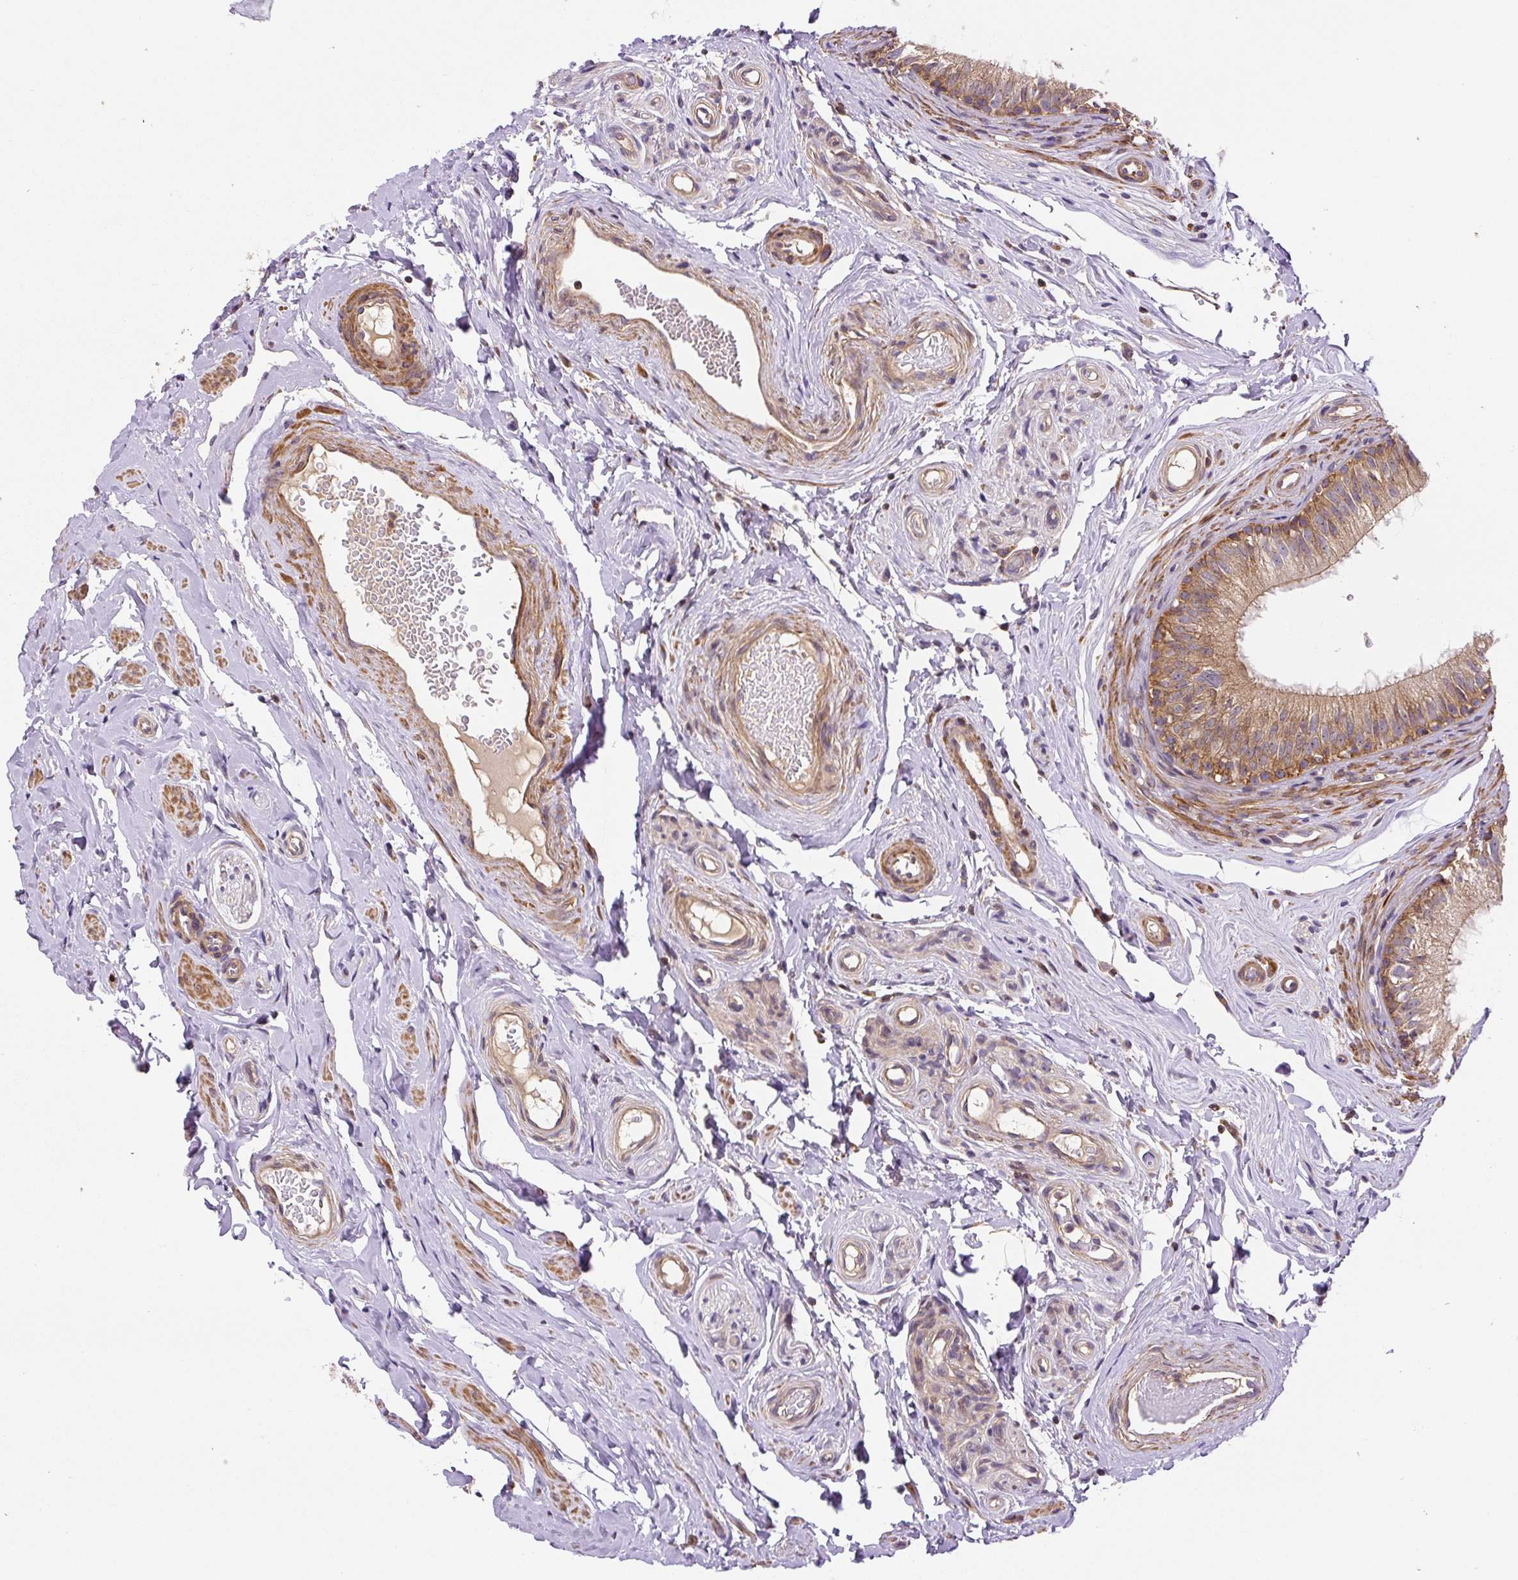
{"staining": {"intensity": "moderate", "quantity": ">75%", "location": "cytoplasmic/membranous"}, "tissue": "epididymis", "cell_type": "Glandular cells", "image_type": "normal", "snomed": [{"axis": "morphology", "description": "Normal tissue, NOS"}, {"axis": "morphology", "description": "Seminoma, NOS"}, {"axis": "topography", "description": "Testis"}, {"axis": "topography", "description": "Epididymis"}], "caption": "The histopathology image shows immunohistochemical staining of normal epididymis. There is moderate cytoplasmic/membranous expression is identified in approximately >75% of glandular cells.", "gene": "CCDC28A", "patient": {"sex": "male", "age": 45}}